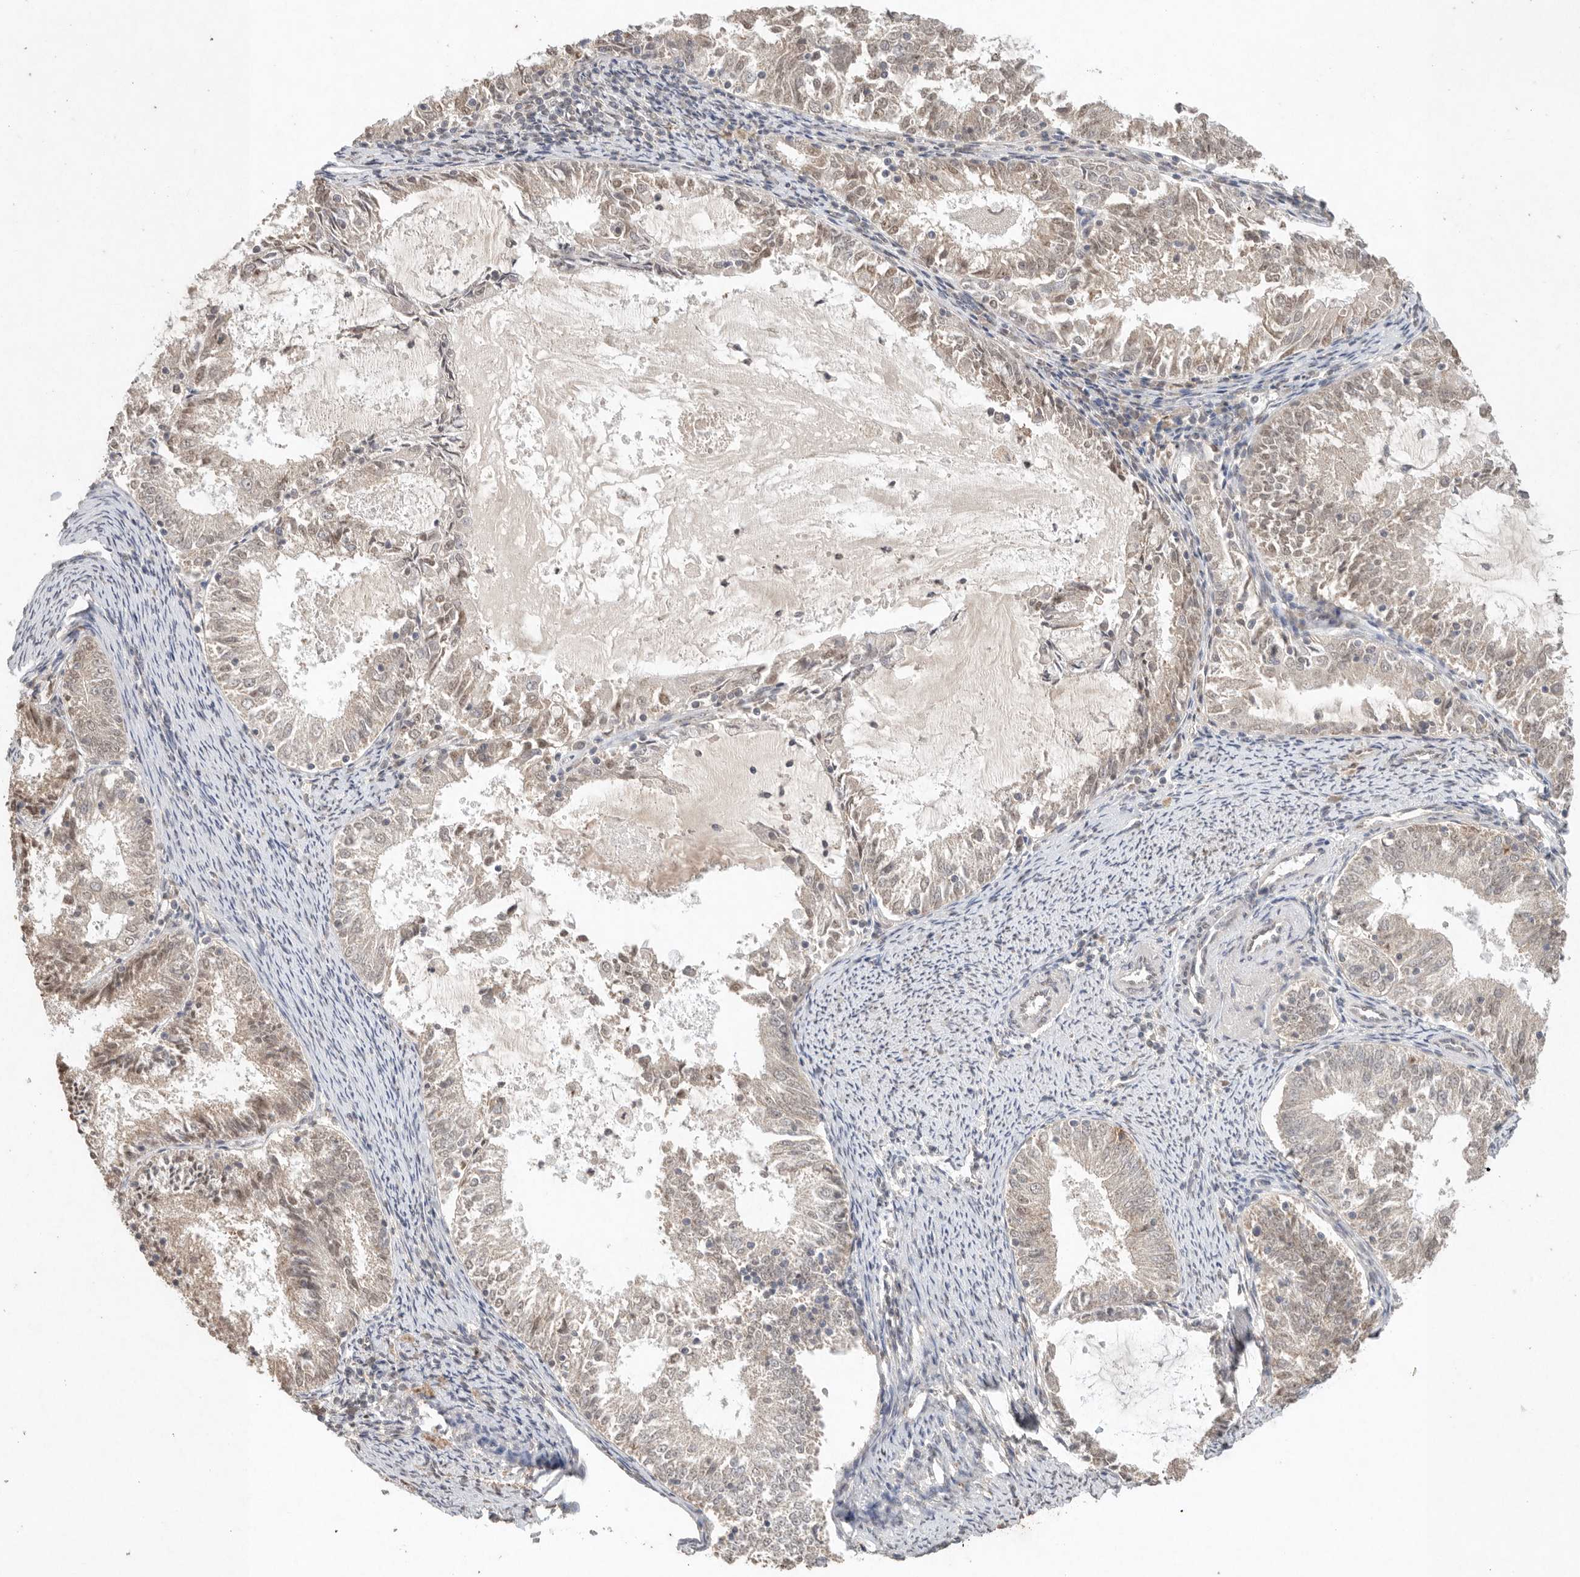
{"staining": {"intensity": "weak", "quantity": ">75%", "location": "nuclear"}, "tissue": "endometrial cancer", "cell_type": "Tumor cells", "image_type": "cancer", "snomed": [{"axis": "morphology", "description": "Adenocarcinoma, NOS"}, {"axis": "topography", "description": "Endometrium"}], "caption": "Weak nuclear positivity for a protein is seen in approximately >75% of tumor cells of endometrial adenocarcinoma using immunohistochemistry (IHC).", "gene": "KLK5", "patient": {"sex": "female", "age": 57}}